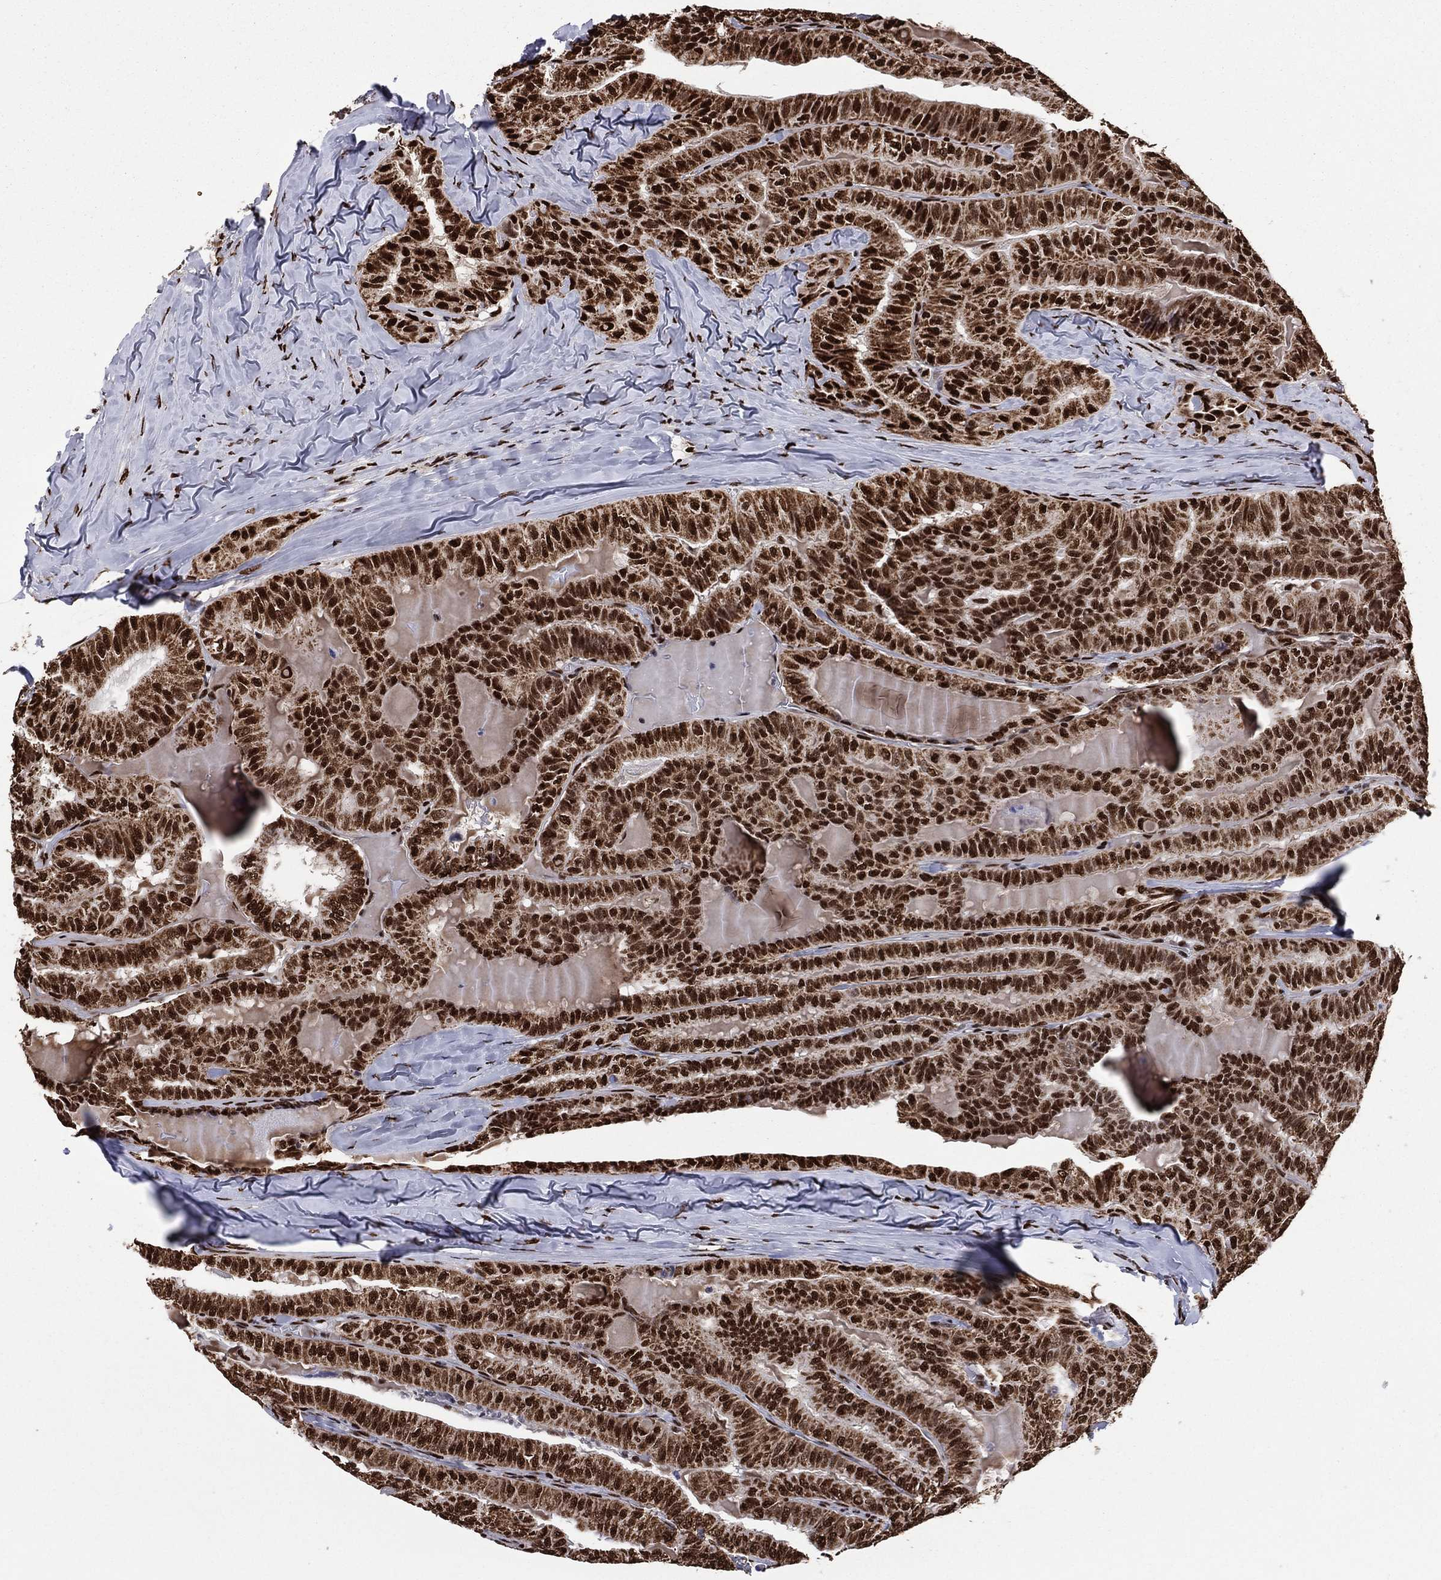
{"staining": {"intensity": "strong", "quantity": ">75%", "location": "nuclear"}, "tissue": "thyroid cancer", "cell_type": "Tumor cells", "image_type": "cancer", "snomed": [{"axis": "morphology", "description": "Papillary adenocarcinoma, NOS"}, {"axis": "topography", "description": "Thyroid gland"}], "caption": "A high-resolution micrograph shows immunohistochemistry staining of thyroid cancer (papillary adenocarcinoma), which demonstrates strong nuclear staining in about >75% of tumor cells.", "gene": "TP53BP1", "patient": {"sex": "female", "age": 68}}